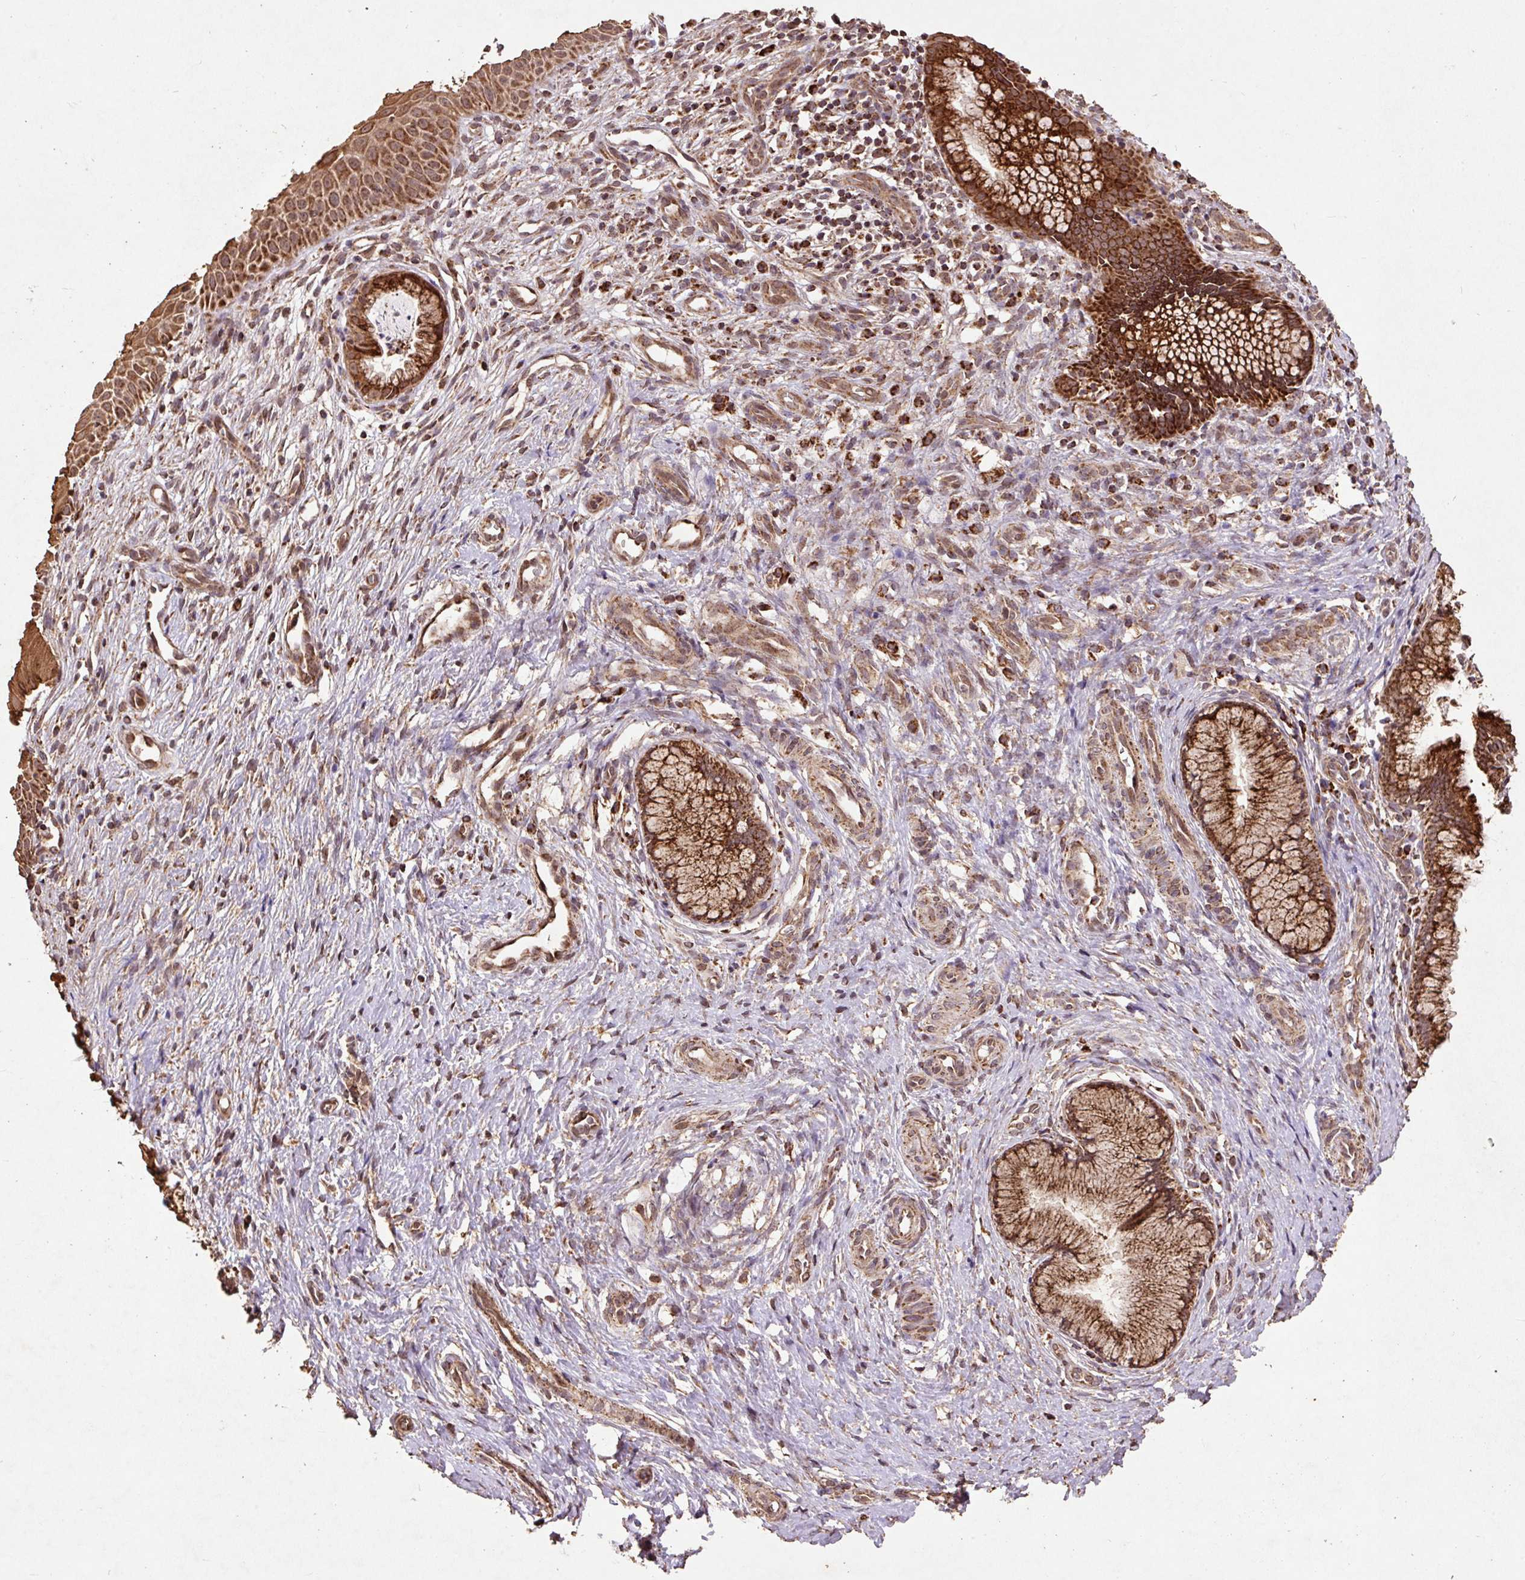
{"staining": {"intensity": "strong", "quantity": ">75%", "location": "cytoplasmic/membranous"}, "tissue": "cervix", "cell_type": "Glandular cells", "image_type": "normal", "snomed": [{"axis": "morphology", "description": "Normal tissue, NOS"}, {"axis": "topography", "description": "Cervix"}], "caption": "Brown immunohistochemical staining in normal human cervix reveals strong cytoplasmic/membranous staining in approximately >75% of glandular cells. The staining is performed using DAB brown chromogen to label protein expression. The nuclei are counter-stained blue using hematoxylin.", "gene": "ATP5F1A", "patient": {"sex": "female", "age": 36}}